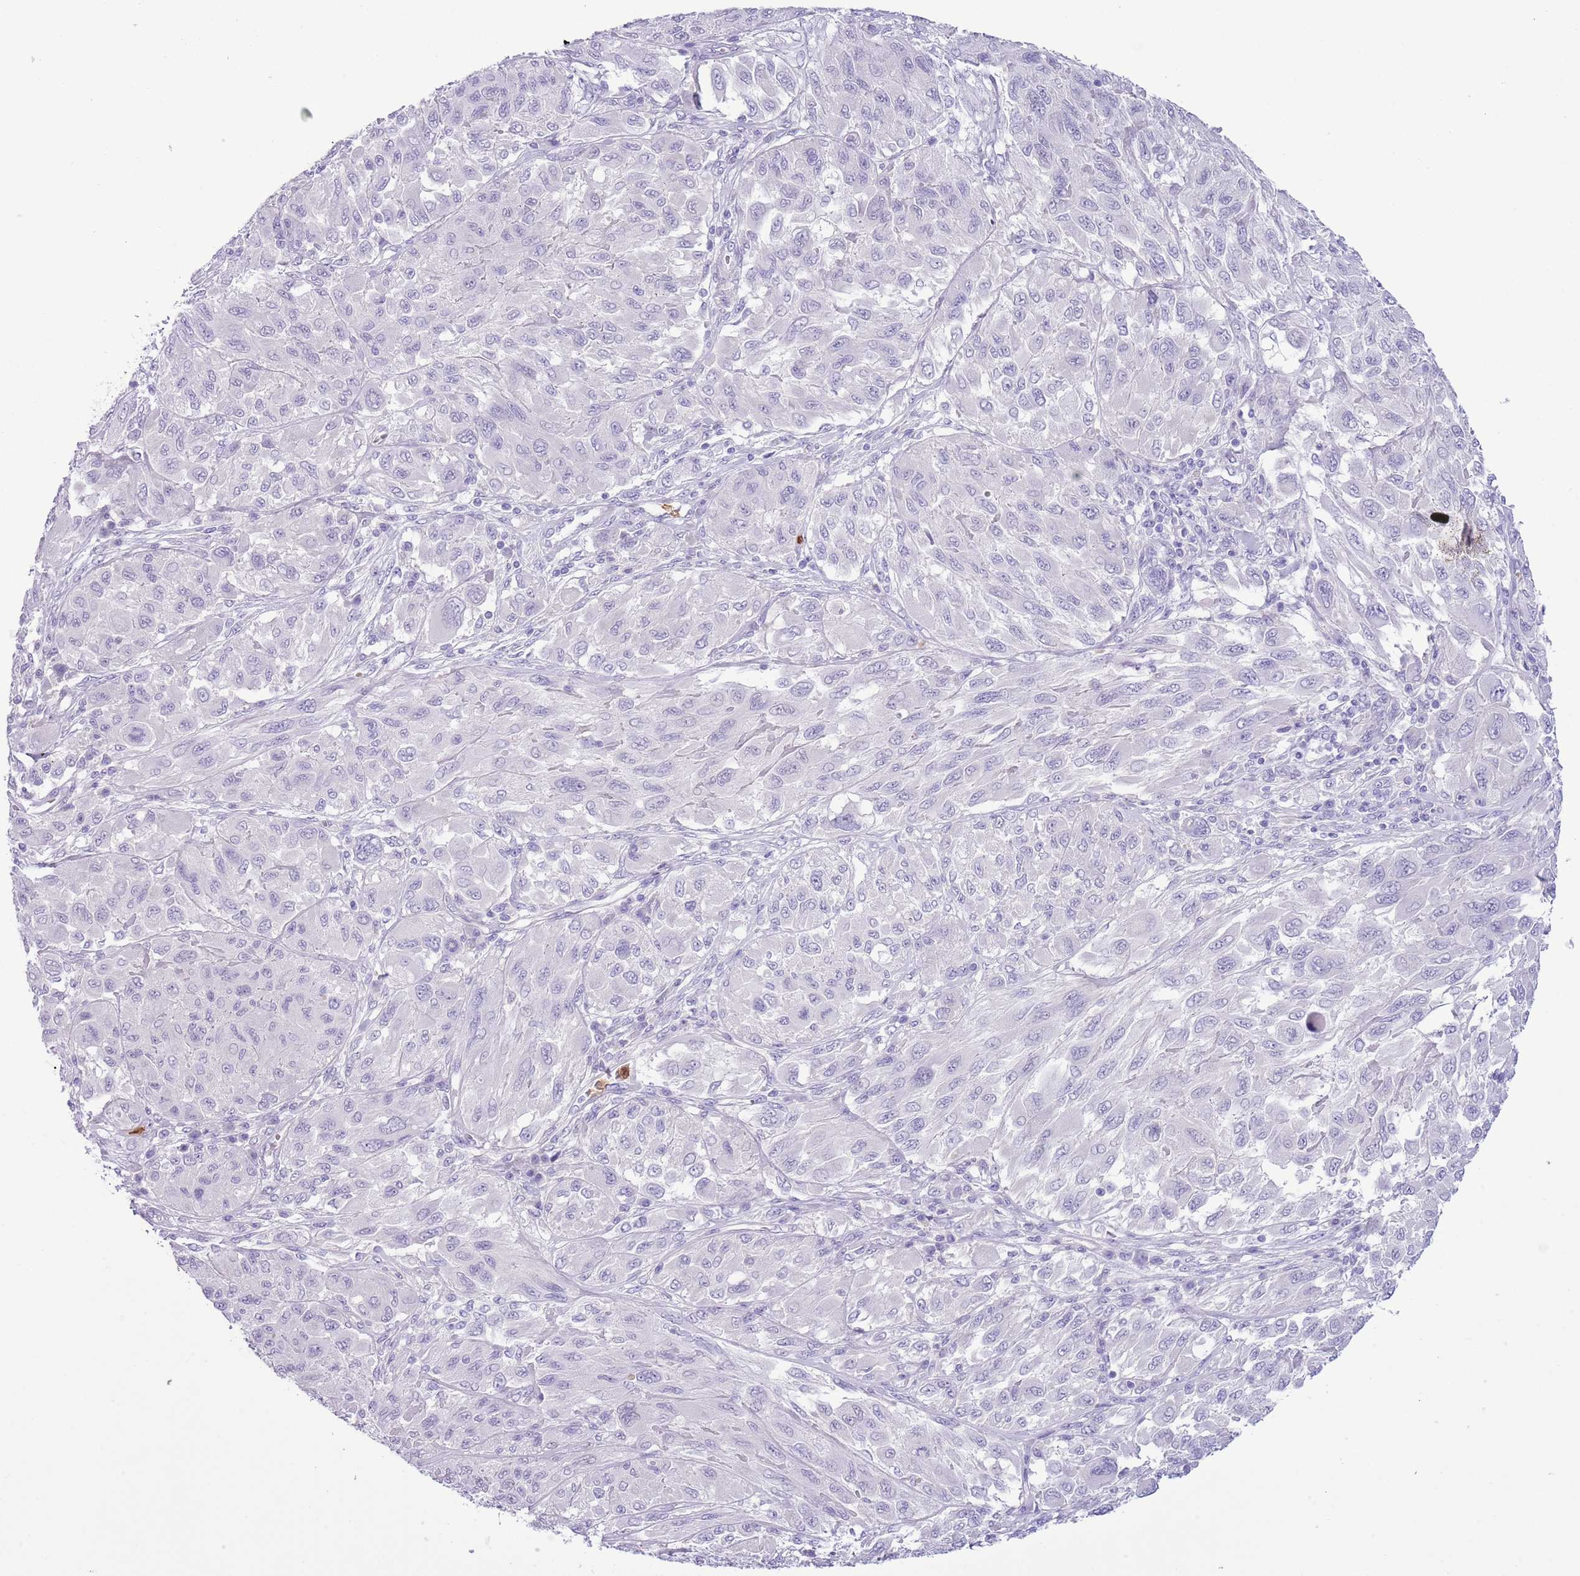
{"staining": {"intensity": "negative", "quantity": "none", "location": "none"}, "tissue": "melanoma", "cell_type": "Tumor cells", "image_type": "cancer", "snomed": [{"axis": "morphology", "description": "Malignant melanoma, NOS"}, {"axis": "topography", "description": "Skin"}], "caption": "IHC histopathology image of neoplastic tissue: melanoma stained with DAB (3,3'-diaminobenzidine) demonstrates no significant protein expression in tumor cells.", "gene": "OR6M1", "patient": {"sex": "female", "age": 91}}